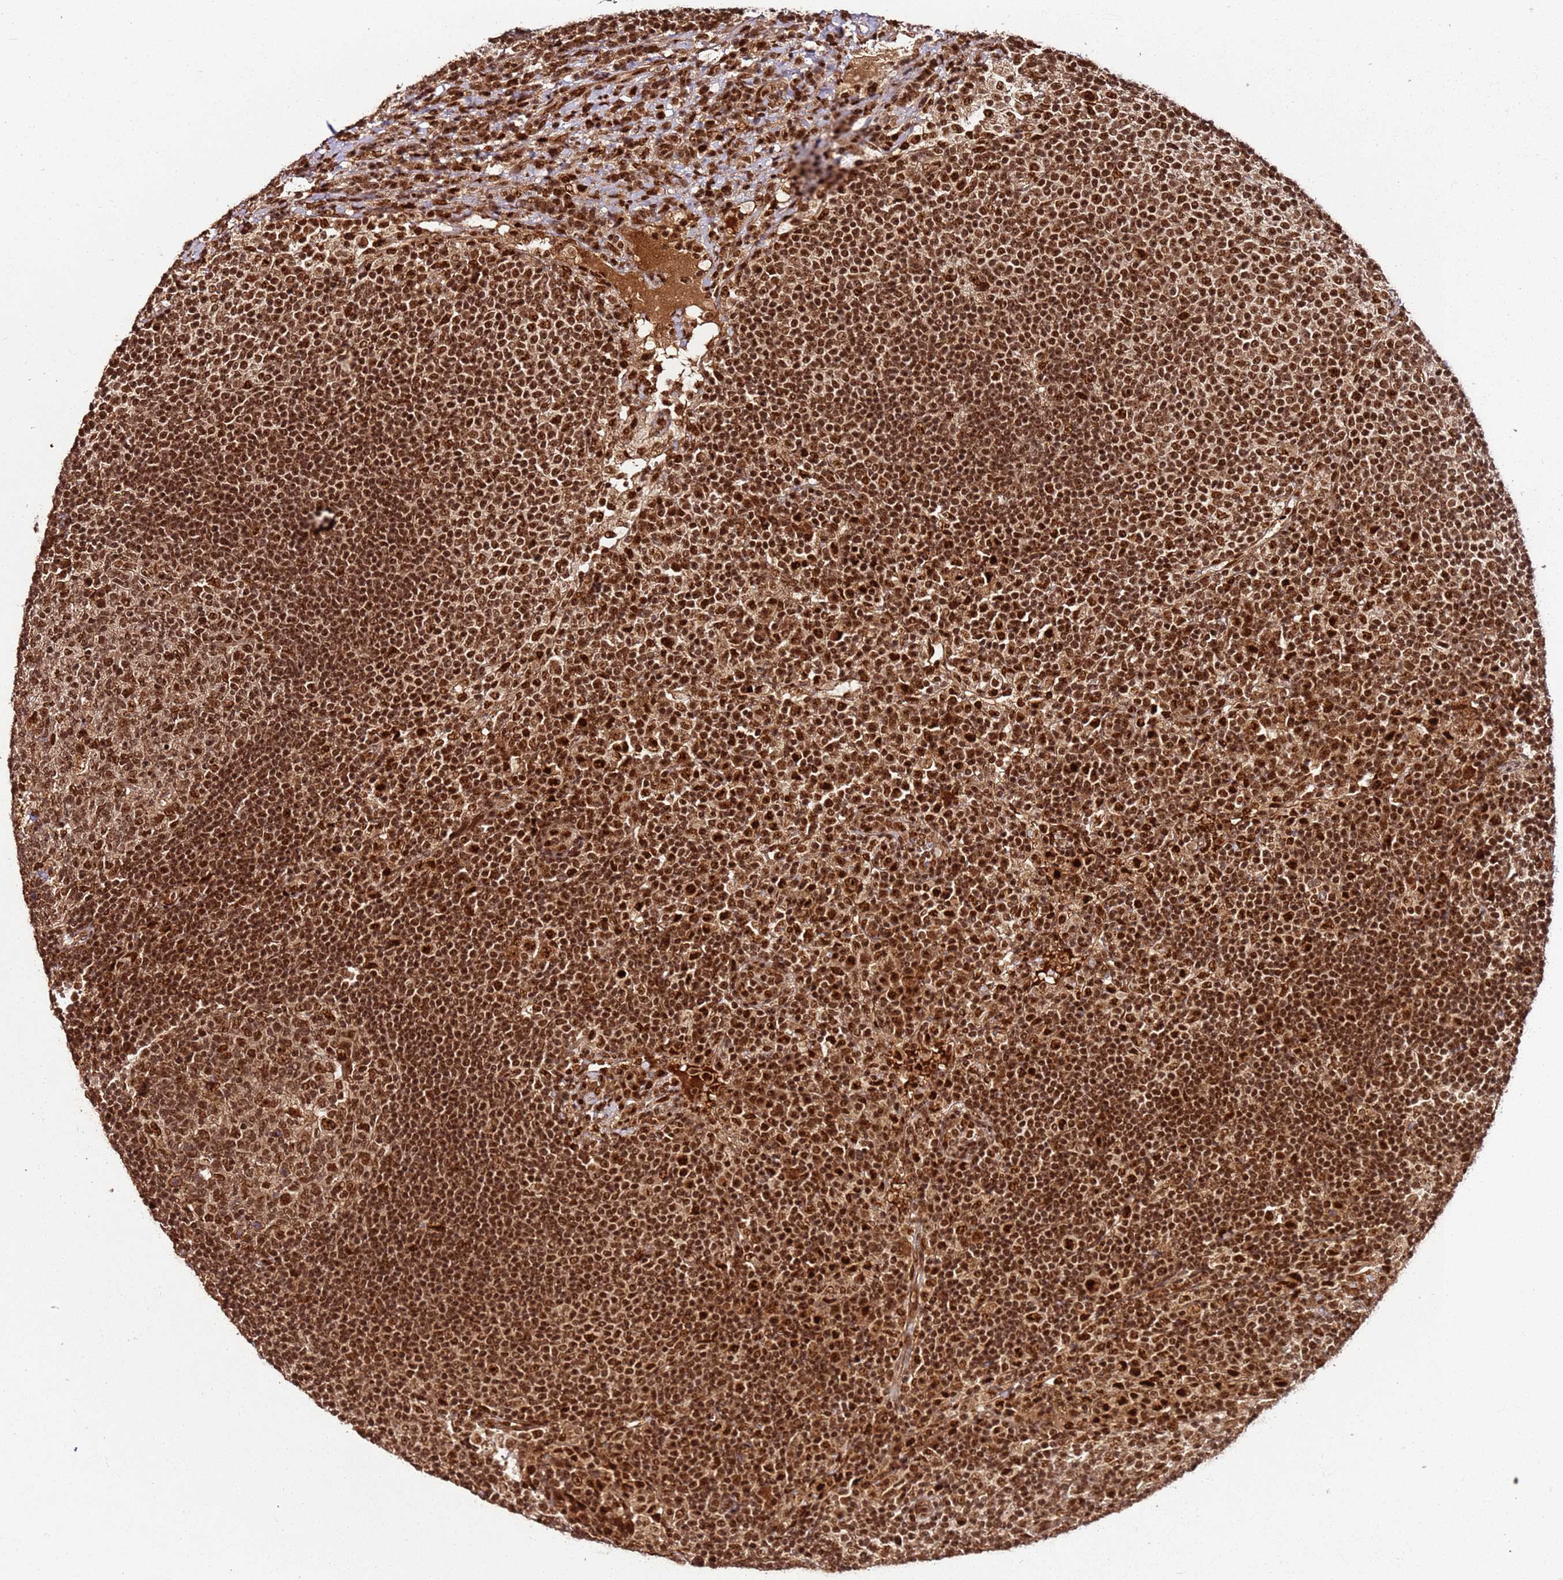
{"staining": {"intensity": "strong", "quantity": ">75%", "location": "nuclear"}, "tissue": "lymph node", "cell_type": "Germinal center cells", "image_type": "normal", "snomed": [{"axis": "morphology", "description": "Normal tissue, NOS"}, {"axis": "topography", "description": "Lymph node"}], "caption": "Human lymph node stained for a protein (brown) demonstrates strong nuclear positive expression in about >75% of germinal center cells.", "gene": "XRN2", "patient": {"sex": "female", "age": 53}}